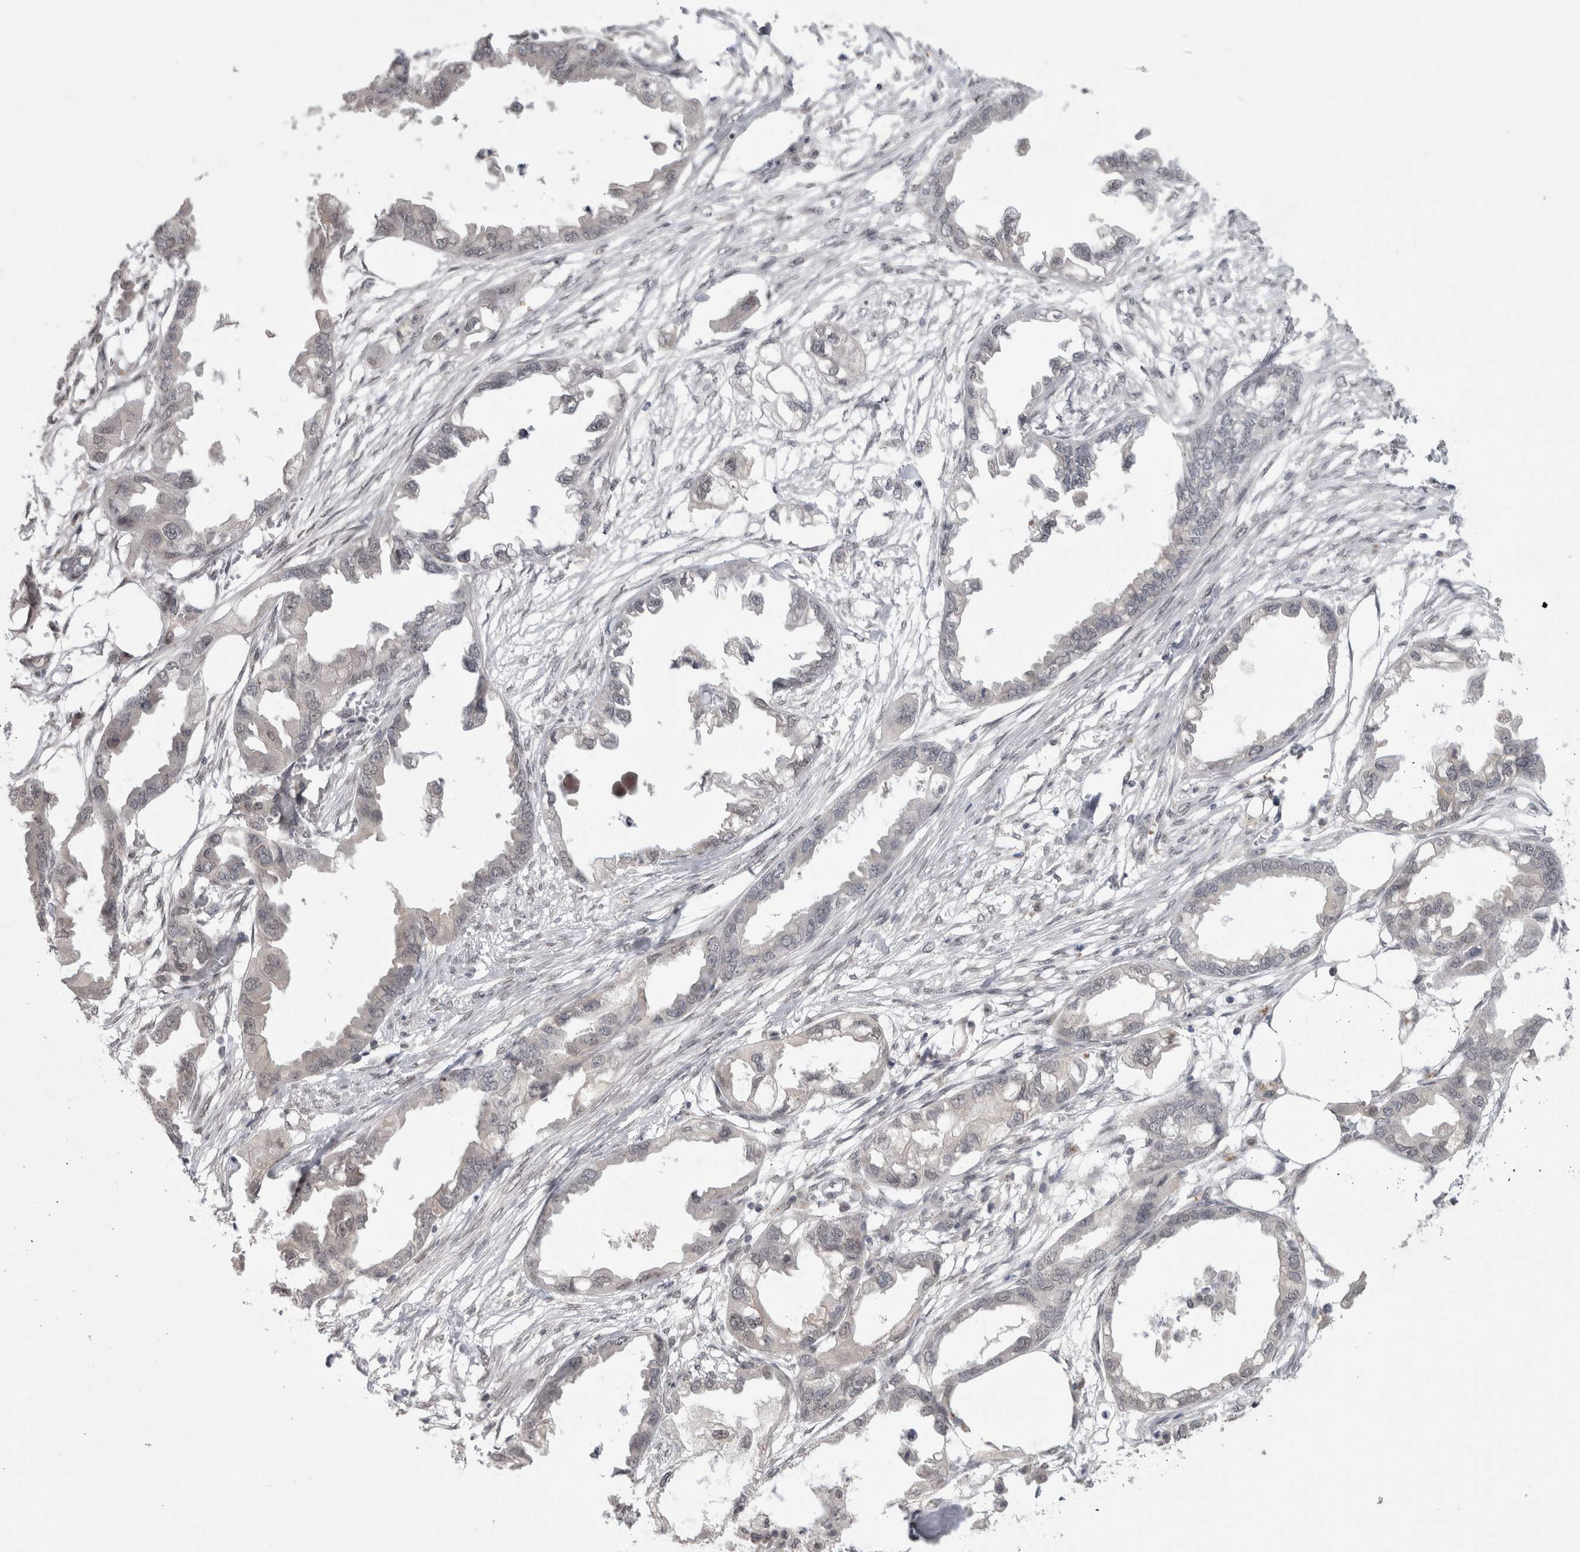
{"staining": {"intensity": "negative", "quantity": "none", "location": "none"}, "tissue": "endometrial cancer", "cell_type": "Tumor cells", "image_type": "cancer", "snomed": [{"axis": "morphology", "description": "Adenocarcinoma, NOS"}, {"axis": "morphology", "description": "Adenocarcinoma, metastatic, NOS"}, {"axis": "topography", "description": "Adipose tissue"}, {"axis": "topography", "description": "Endometrium"}], "caption": "DAB immunohistochemical staining of endometrial cancer (metastatic adenocarcinoma) displays no significant expression in tumor cells.", "gene": "MTBP", "patient": {"sex": "female", "age": 67}}